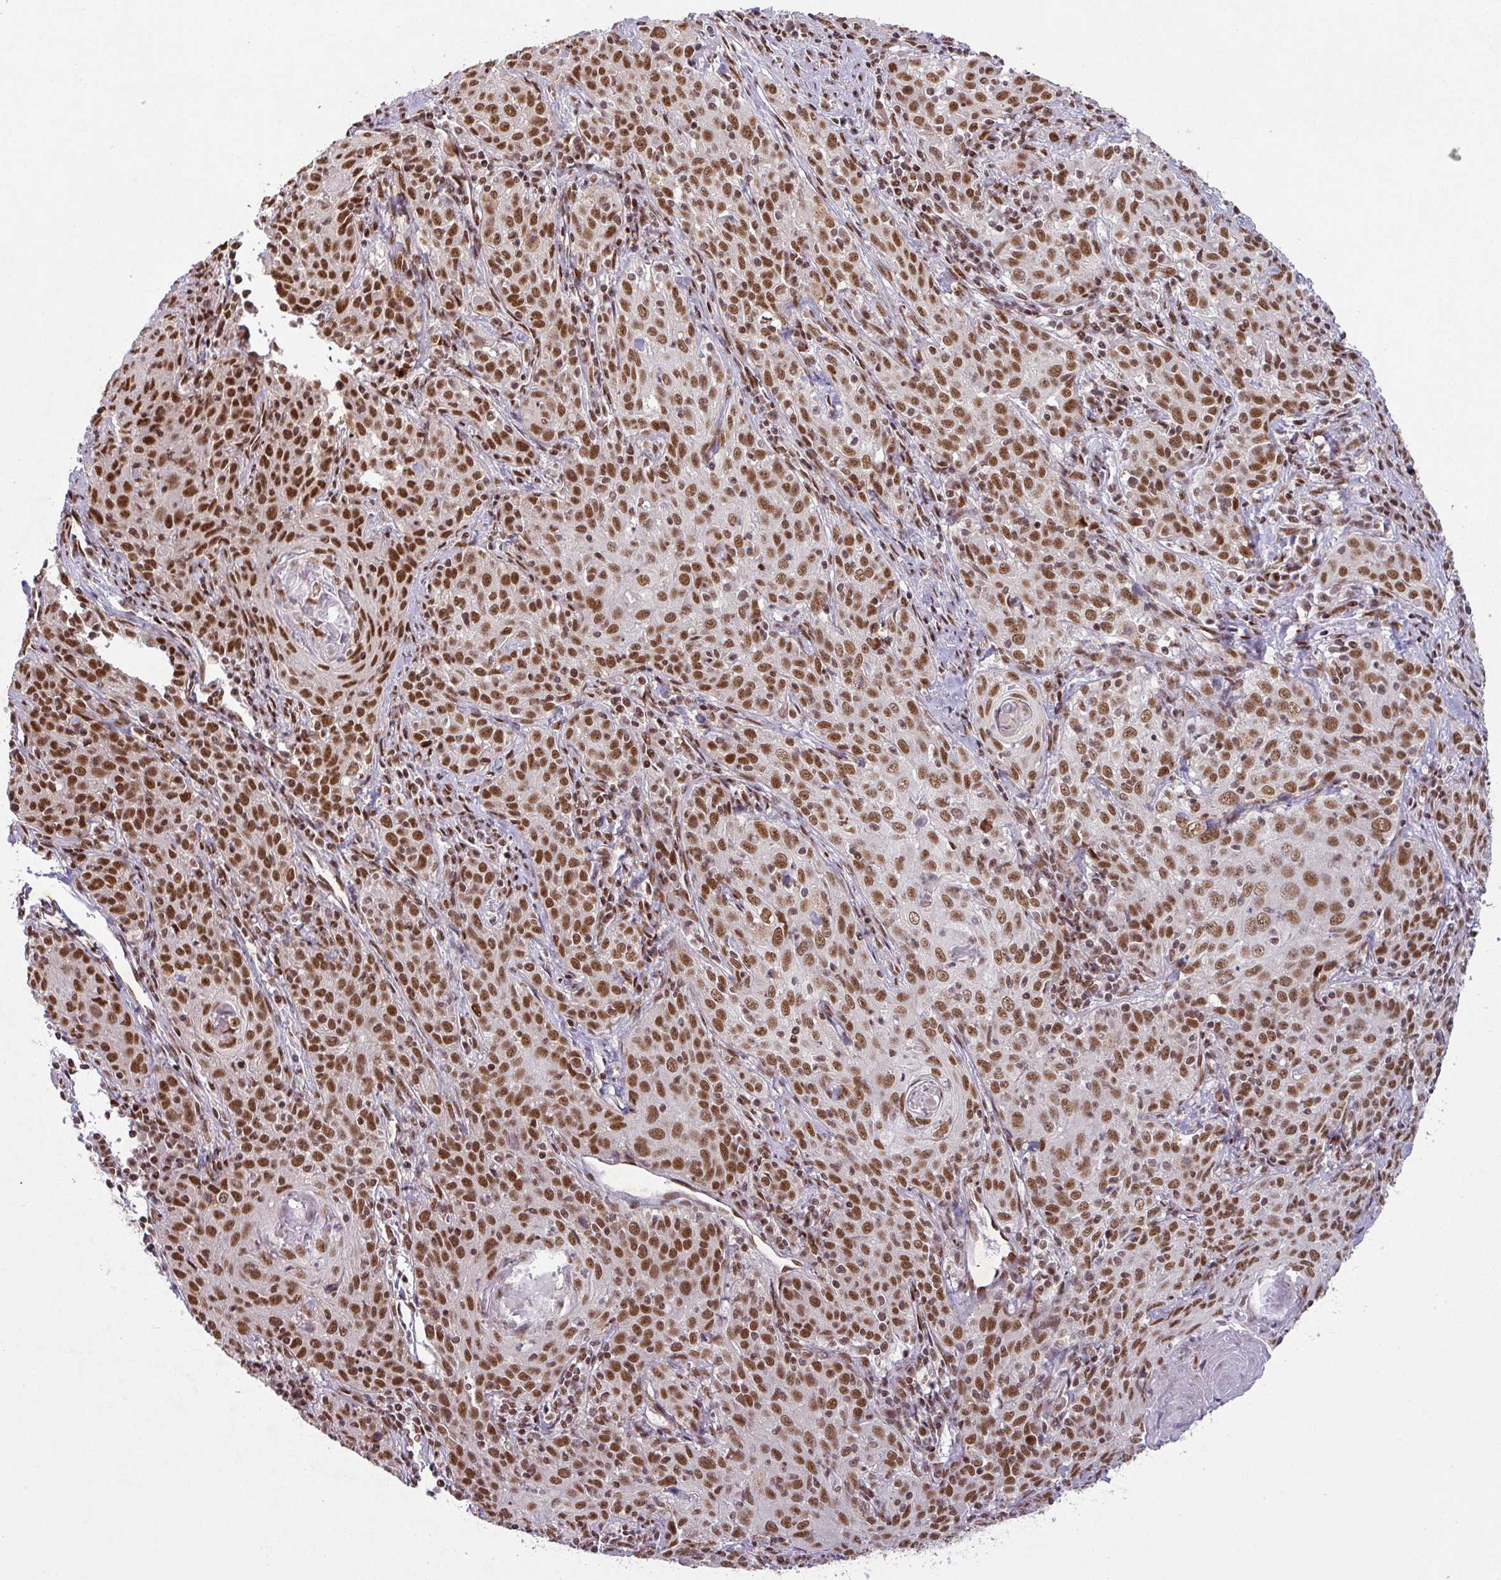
{"staining": {"intensity": "strong", "quantity": ">75%", "location": "nuclear"}, "tissue": "cervical cancer", "cell_type": "Tumor cells", "image_type": "cancer", "snomed": [{"axis": "morphology", "description": "Squamous cell carcinoma, NOS"}, {"axis": "topography", "description": "Cervix"}], "caption": "Immunohistochemistry (DAB (3,3'-diaminobenzidine)) staining of human cervical squamous cell carcinoma reveals strong nuclear protein expression in about >75% of tumor cells.", "gene": "SRSF2", "patient": {"sex": "female", "age": 57}}